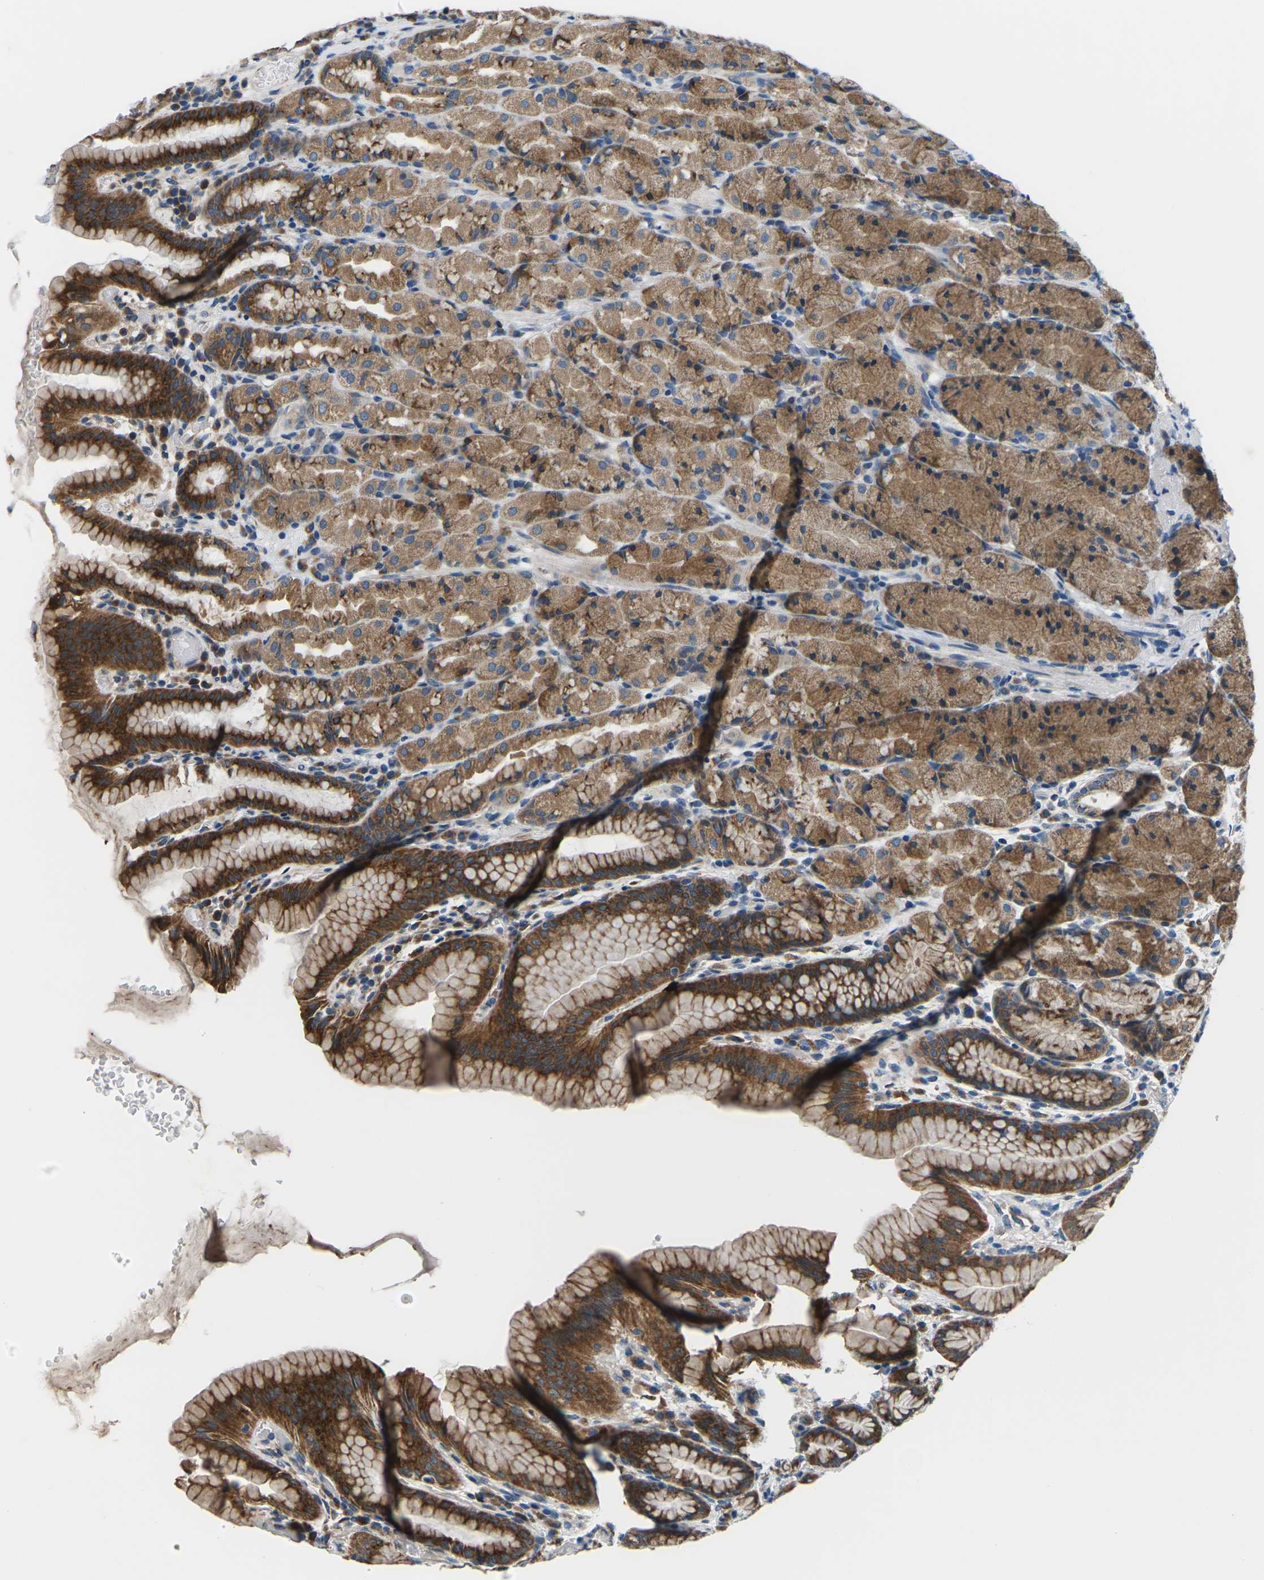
{"staining": {"intensity": "strong", "quantity": ">75%", "location": "cytoplasmic/membranous"}, "tissue": "stomach", "cell_type": "Glandular cells", "image_type": "normal", "snomed": [{"axis": "morphology", "description": "Normal tissue, NOS"}, {"axis": "topography", "description": "Stomach, upper"}], "caption": "Glandular cells exhibit high levels of strong cytoplasmic/membranous expression in about >75% of cells in normal stomach. (DAB (3,3'-diaminobenzidine) IHC, brown staining for protein, blue staining for nuclei).", "gene": "GABRP", "patient": {"sex": "male", "age": 68}}